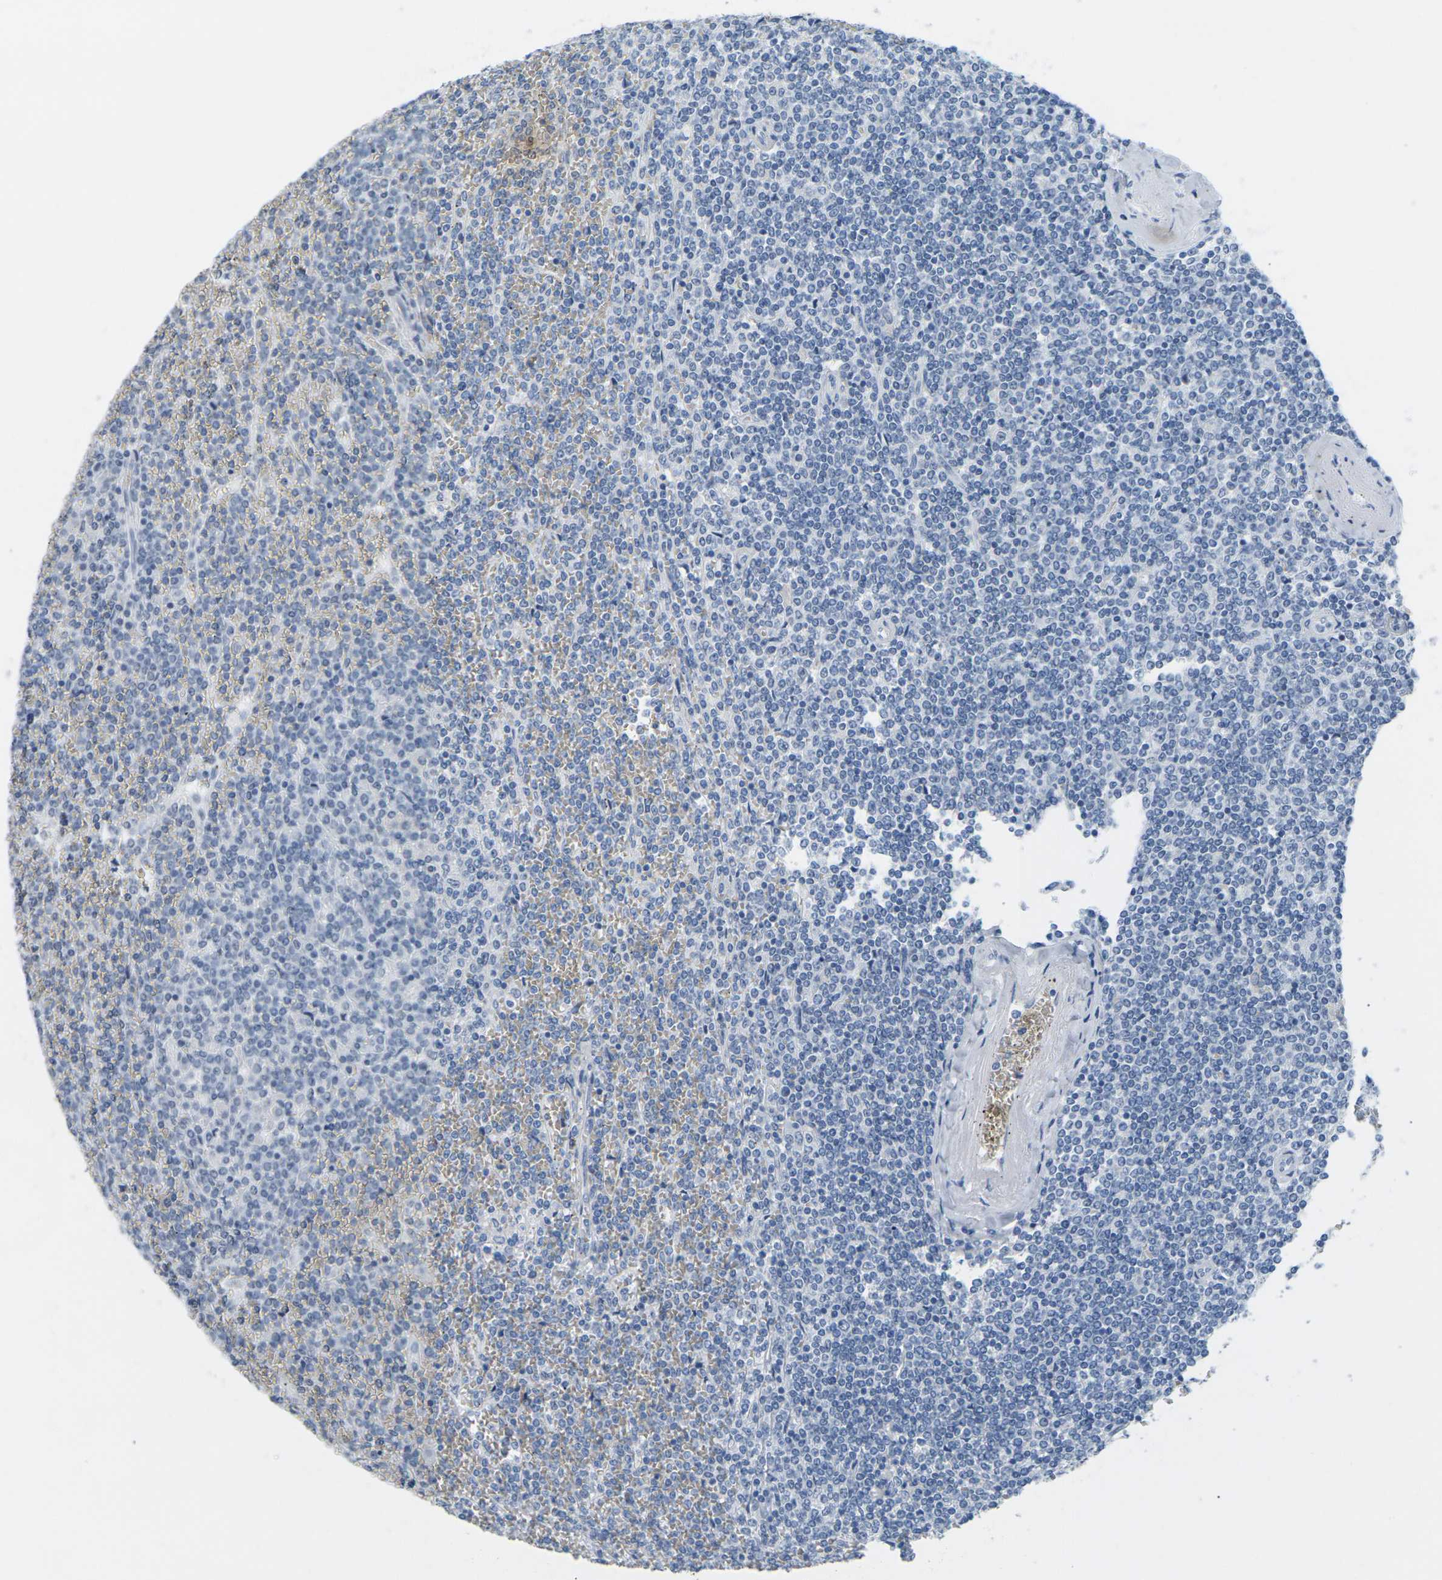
{"staining": {"intensity": "negative", "quantity": "none", "location": "none"}, "tissue": "lymphoma", "cell_type": "Tumor cells", "image_type": "cancer", "snomed": [{"axis": "morphology", "description": "Malignant lymphoma, non-Hodgkin's type, Low grade"}, {"axis": "topography", "description": "Spleen"}], "caption": "Immunohistochemical staining of human malignant lymphoma, non-Hodgkin's type (low-grade) exhibits no significant expression in tumor cells. Brightfield microscopy of immunohistochemistry stained with DAB (3,3'-diaminobenzidine) (brown) and hematoxylin (blue), captured at high magnification.", "gene": "CTAG1A", "patient": {"sex": "female", "age": 19}}